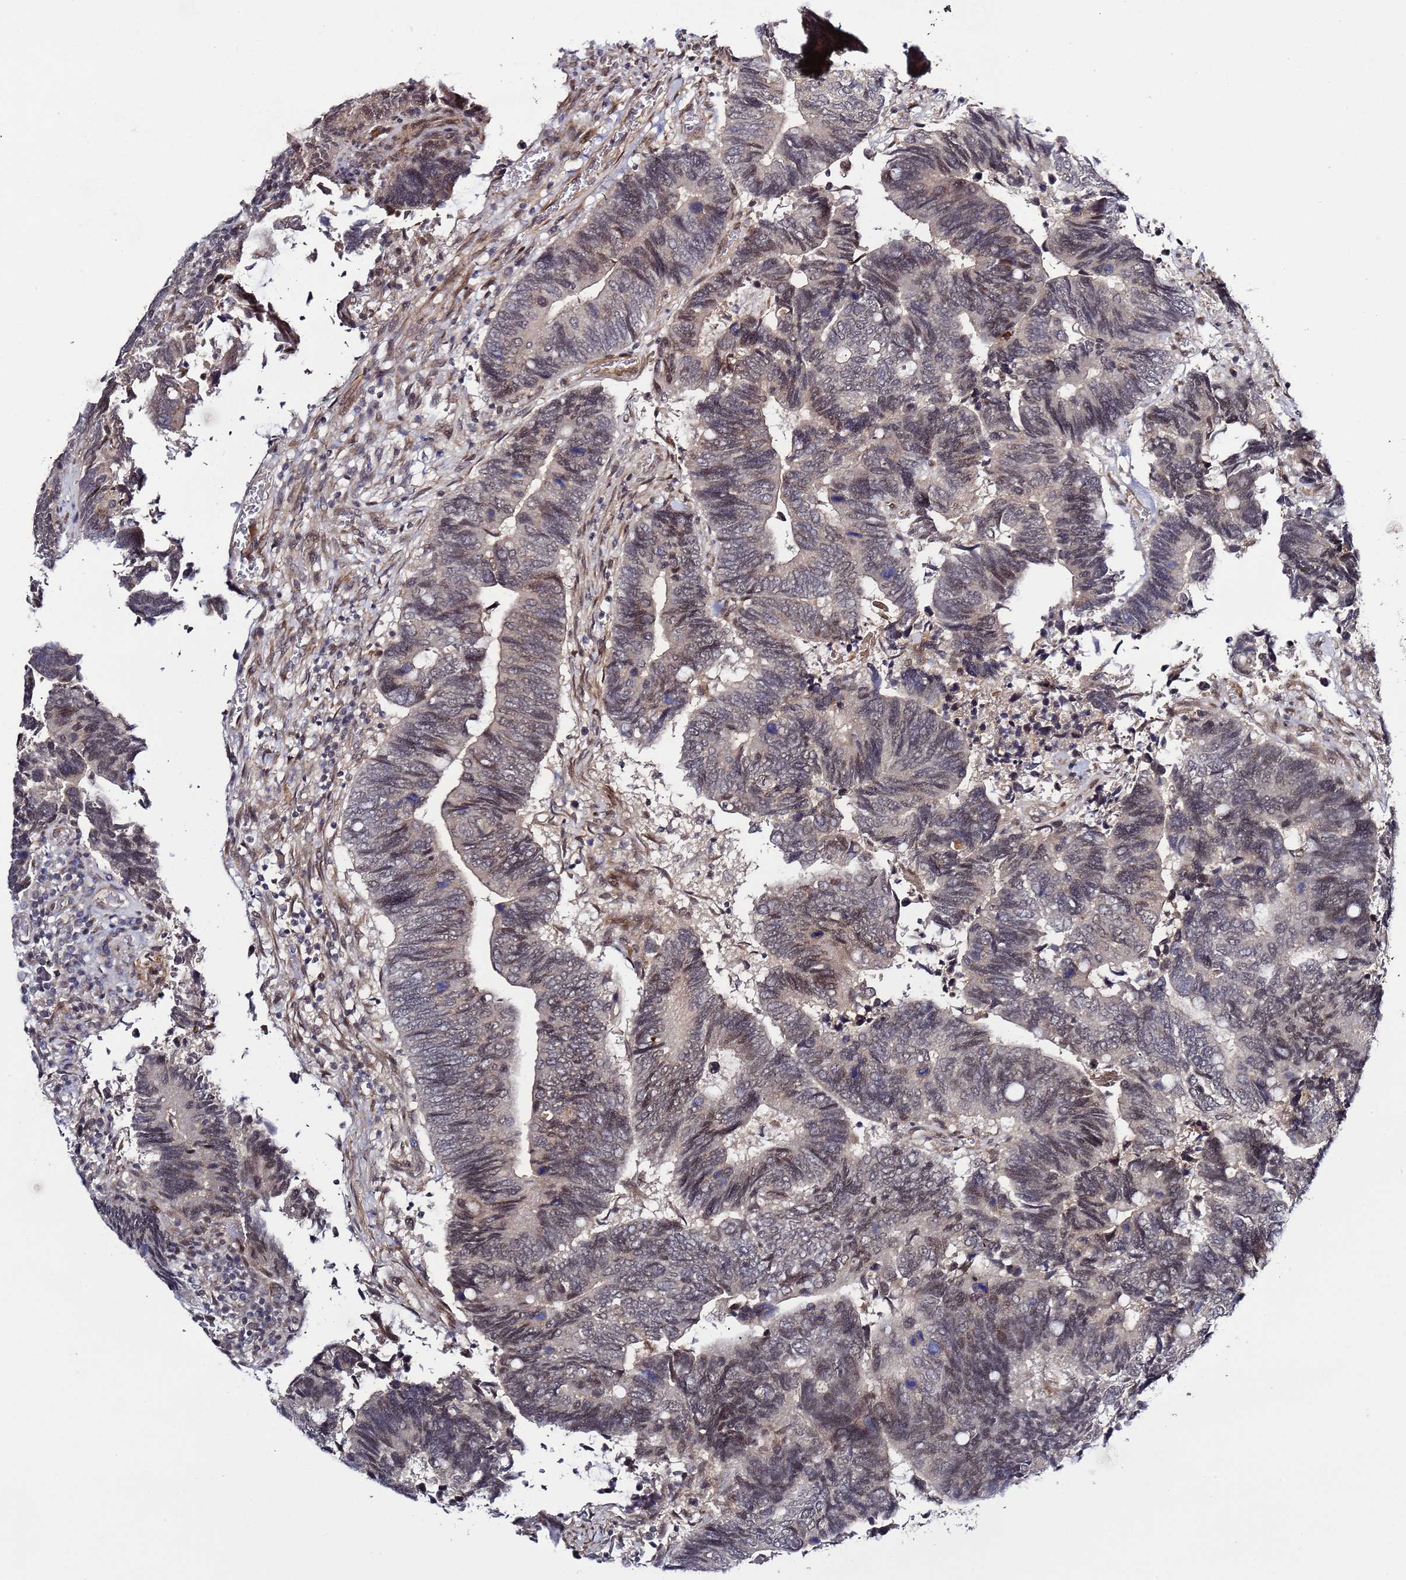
{"staining": {"intensity": "weak", "quantity": "25%-75%", "location": "nuclear"}, "tissue": "colorectal cancer", "cell_type": "Tumor cells", "image_type": "cancer", "snomed": [{"axis": "morphology", "description": "Adenocarcinoma, NOS"}, {"axis": "topography", "description": "Colon"}], "caption": "Brown immunohistochemical staining in colorectal cancer exhibits weak nuclear staining in about 25%-75% of tumor cells.", "gene": "POLR2D", "patient": {"sex": "male", "age": 87}}